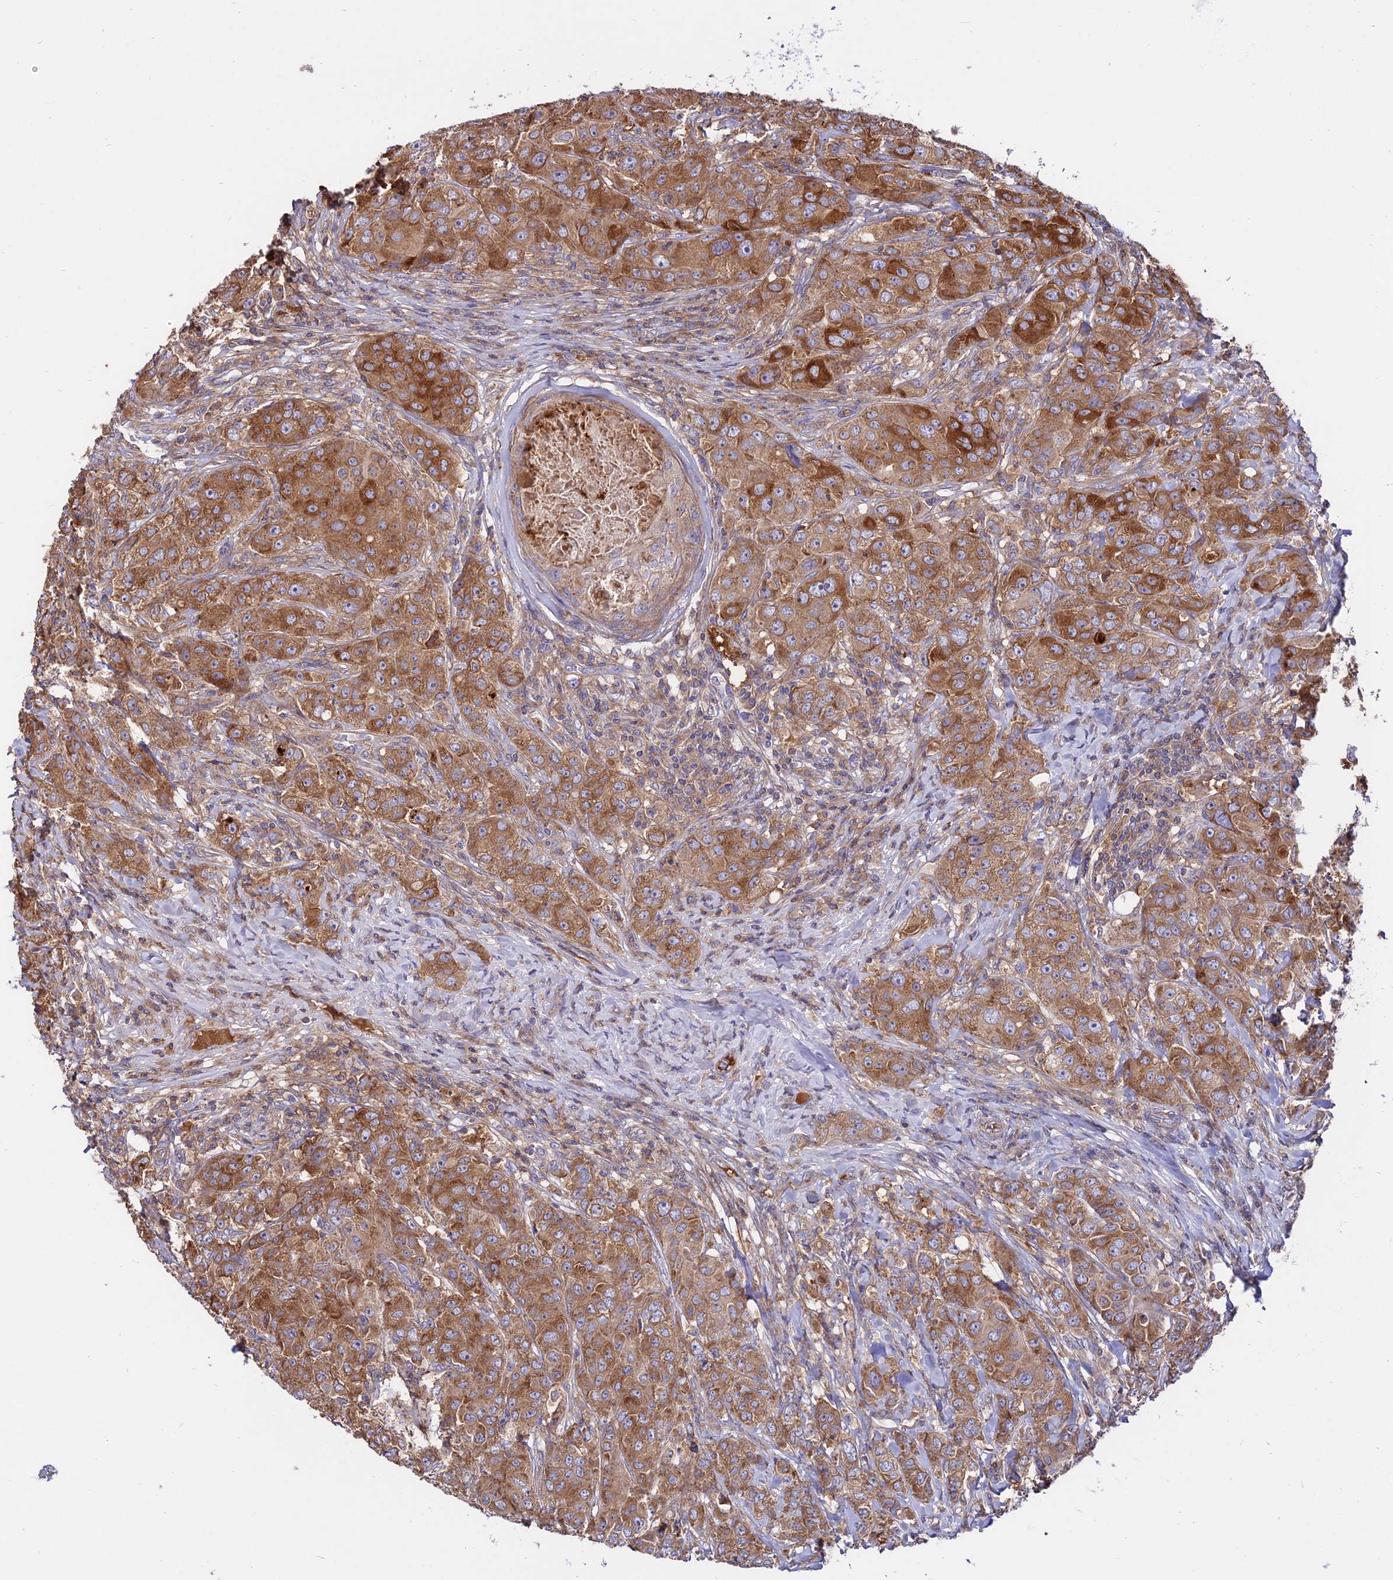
{"staining": {"intensity": "moderate", "quantity": ">75%", "location": "cytoplasmic/membranous"}, "tissue": "breast cancer", "cell_type": "Tumor cells", "image_type": "cancer", "snomed": [{"axis": "morphology", "description": "Duct carcinoma"}, {"axis": "topography", "description": "Breast"}], "caption": "A micrograph of infiltrating ductal carcinoma (breast) stained for a protein displays moderate cytoplasmic/membranous brown staining in tumor cells.", "gene": "PYM1", "patient": {"sex": "female", "age": 43}}